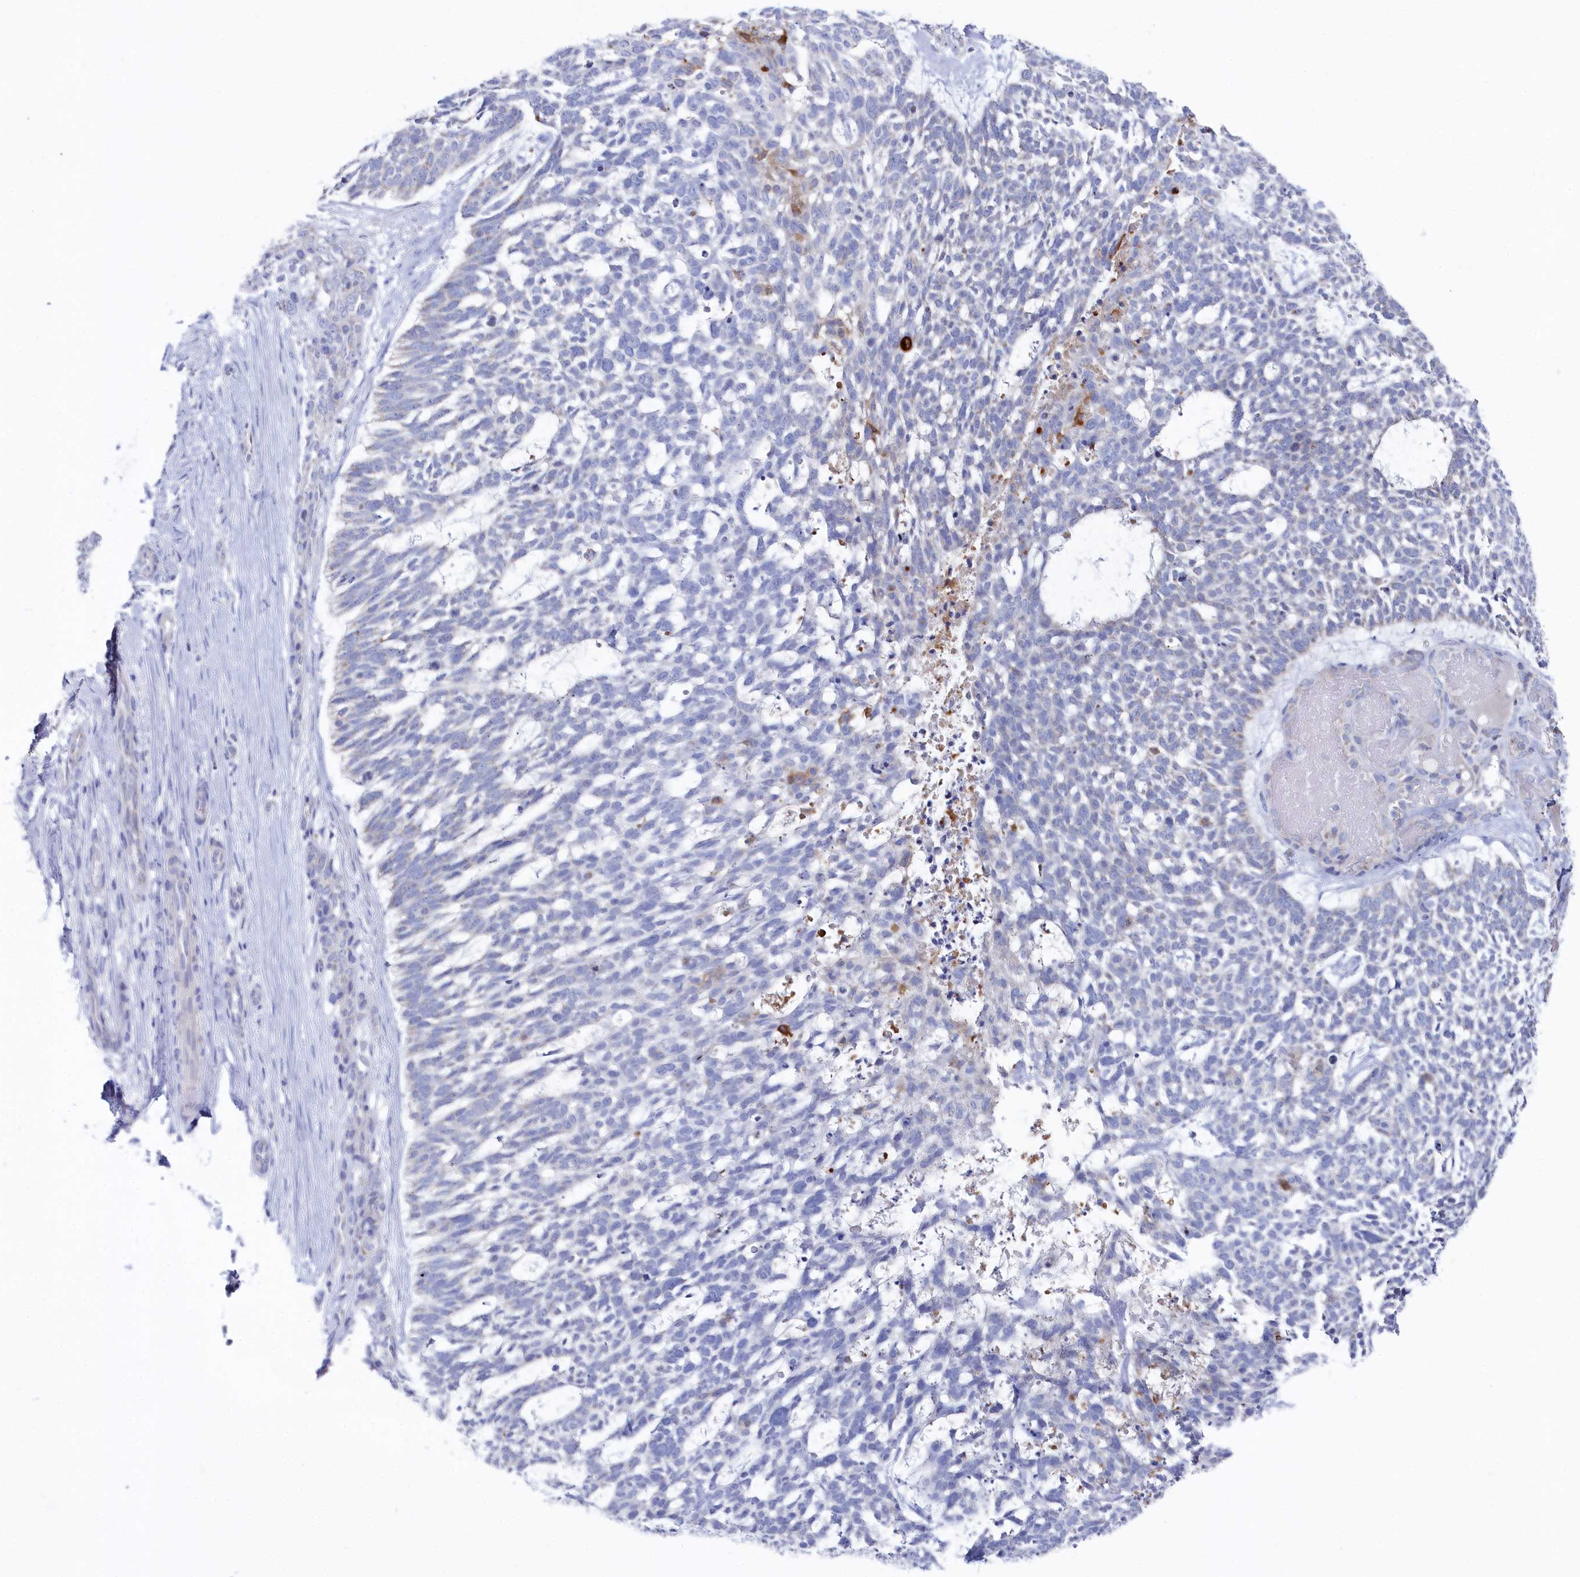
{"staining": {"intensity": "negative", "quantity": "none", "location": "none"}, "tissue": "skin cancer", "cell_type": "Tumor cells", "image_type": "cancer", "snomed": [{"axis": "morphology", "description": "Basal cell carcinoma"}, {"axis": "topography", "description": "Skin"}], "caption": "A micrograph of basal cell carcinoma (skin) stained for a protein shows no brown staining in tumor cells. The staining is performed using DAB brown chromogen with nuclei counter-stained in using hematoxylin.", "gene": "GLS2", "patient": {"sex": "male", "age": 88}}